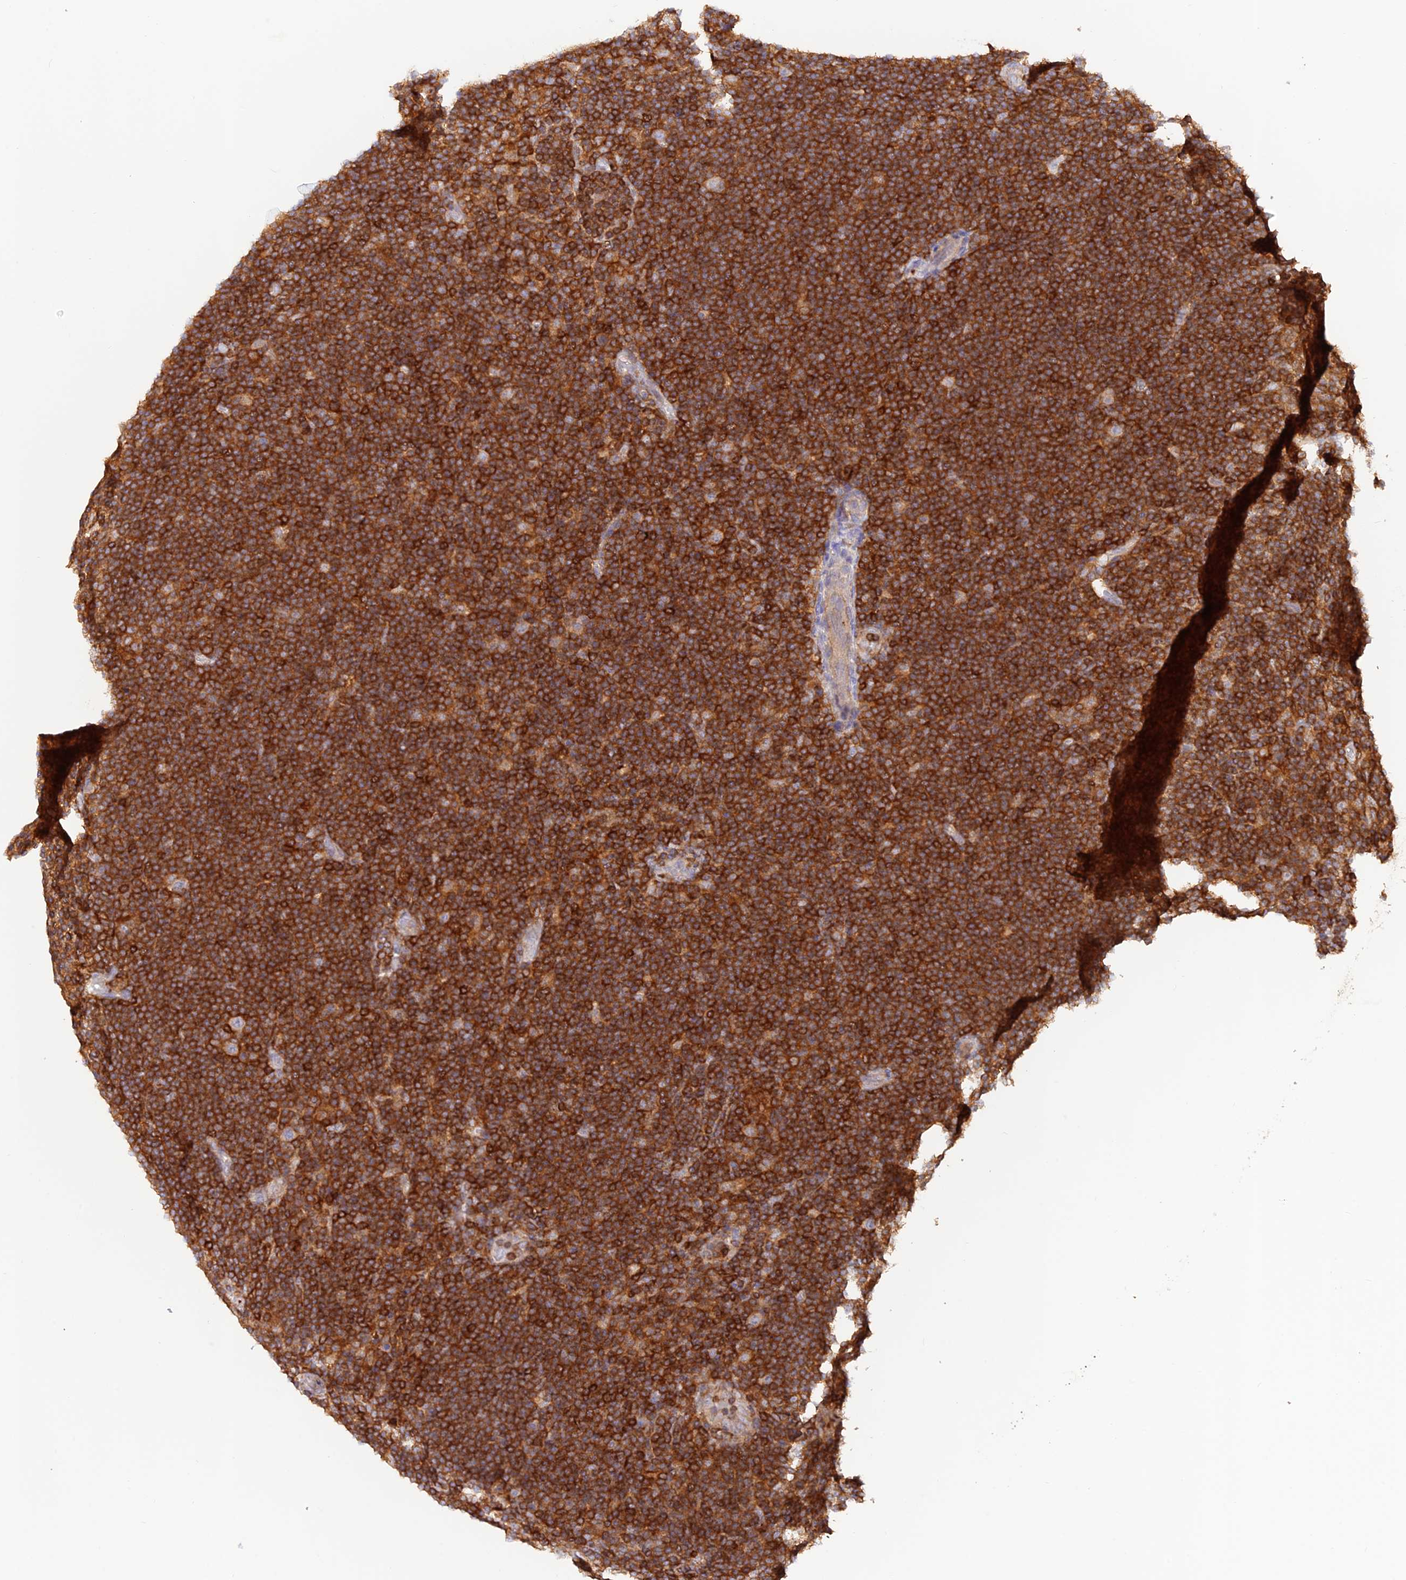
{"staining": {"intensity": "negative", "quantity": "none", "location": "none"}, "tissue": "lymphoma", "cell_type": "Tumor cells", "image_type": "cancer", "snomed": [{"axis": "morphology", "description": "Hodgkin's disease, NOS"}, {"axis": "topography", "description": "Lymph node"}], "caption": "An immunohistochemistry (IHC) histopathology image of lymphoma is shown. There is no staining in tumor cells of lymphoma.", "gene": "DENND1C", "patient": {"sex": "female", "age": 57}}